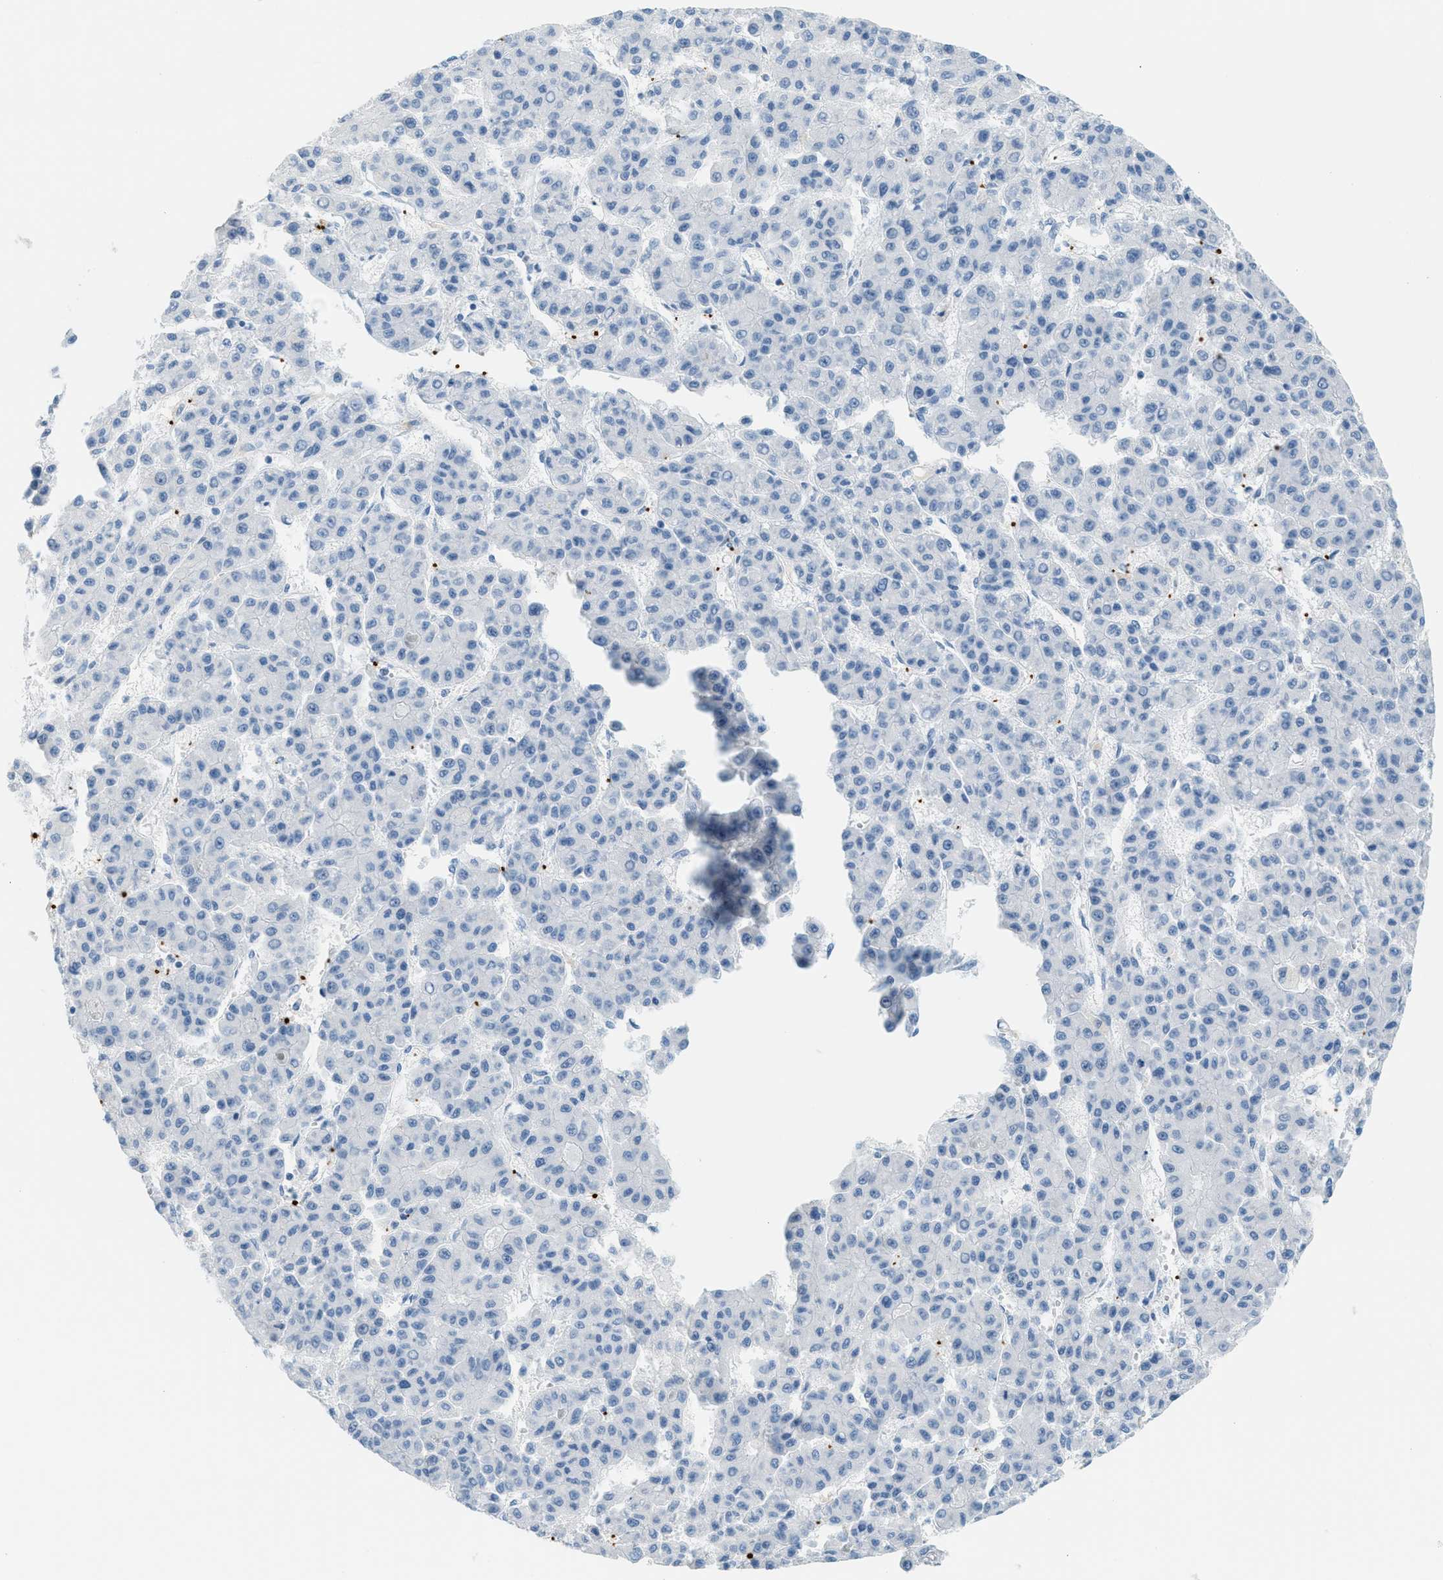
{"staining": {"intensity": "negative", "quantity": "none", "location": "none"}, "tissue": "liver cancer", "cell_type": "Tumor cells", "image_type": "cancer", "snomed": [{"axis": "morphology", "description": "Carcinoma, Hepatocellular, NOS"}, {"axis": "topography", "description": "Liver"}], "caption": "Immunohistochemistry (IHC) micrograph of human liver cancer stained for a protein (brown), which displays no expression in tumor cells.", "gene": "PPBP", "patient": {"sex": "male", "age": 70}}